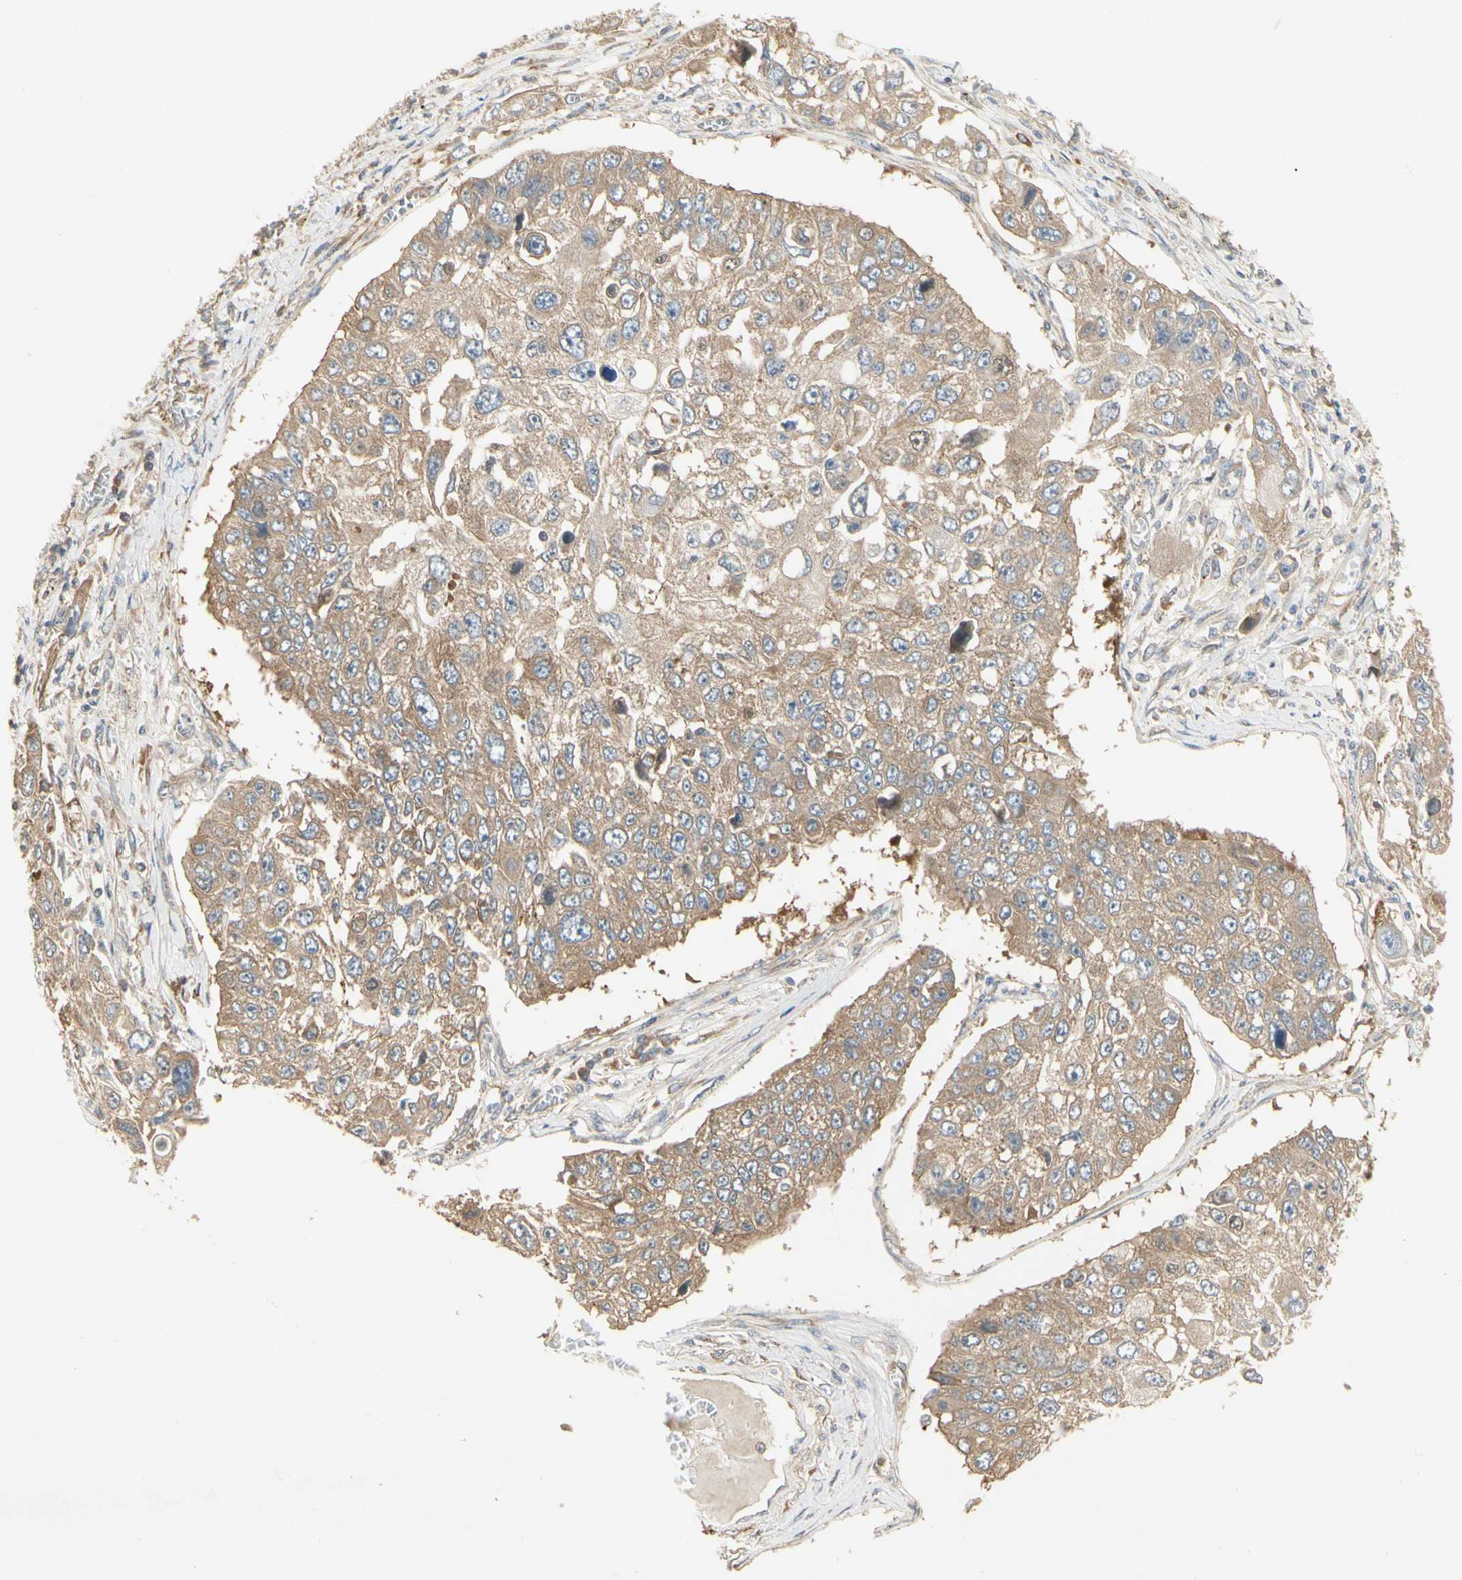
{"staining": {"intensity": "moderate", "quantity": ">75%", "location": "cytoplasmic/membranous"}, "tissue": "lung cancer", "cell_type": "Tumor cells", "image_type": "cancer", "snomed": [{"axis": "morphology", "description": "Squamous cell carcinoma, NOS"}, {"axis": "topography", "description": "Lung"}], "caption": "This histopathology image displays IHC staining of human lung squamous cell carcinoma, with medium moderate cytoplasmic/membranous staining in about >75% of tumor cells.", "gene": "IRAG1", "patient": {"sex": "male", "age": 71}}